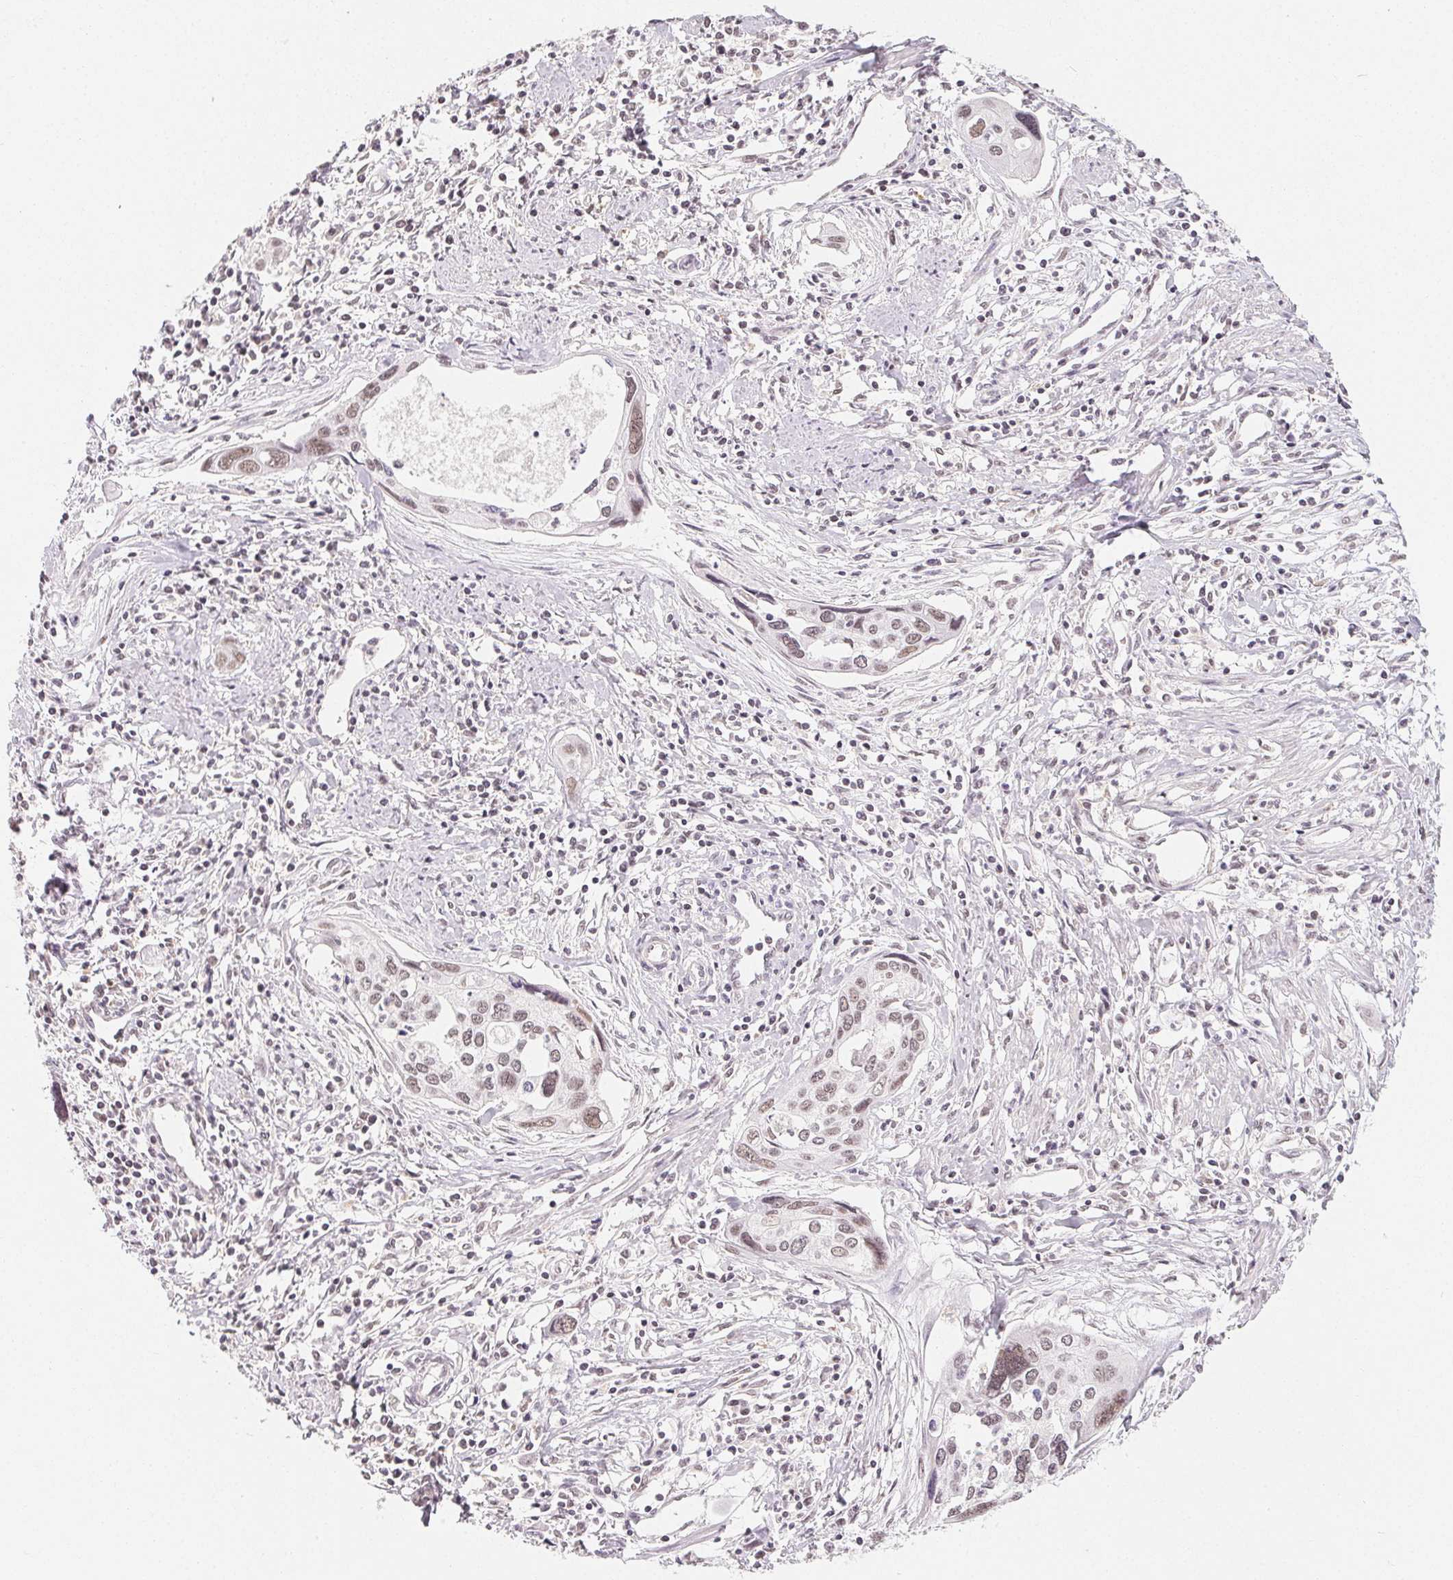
{"staining": {"intensity": "weak", "quantity": ">75%", "location": "nuclear"}, "tissue": "cervical cancer", "cell_type": "Tumor cells", "image_type": "cancer", "snomed": [{"axis": "morphology", "description": "Squamous cell carcinoma, NOS"}, {"axis": "topography", "description": "Cervix"}], "caption": "A brown stain labels weak nuclear staining of a protein in cervical squamous cell carcinoma tumor cells.", "gene": "NXF3", "patient": {"sex": "female", "age": 31}}